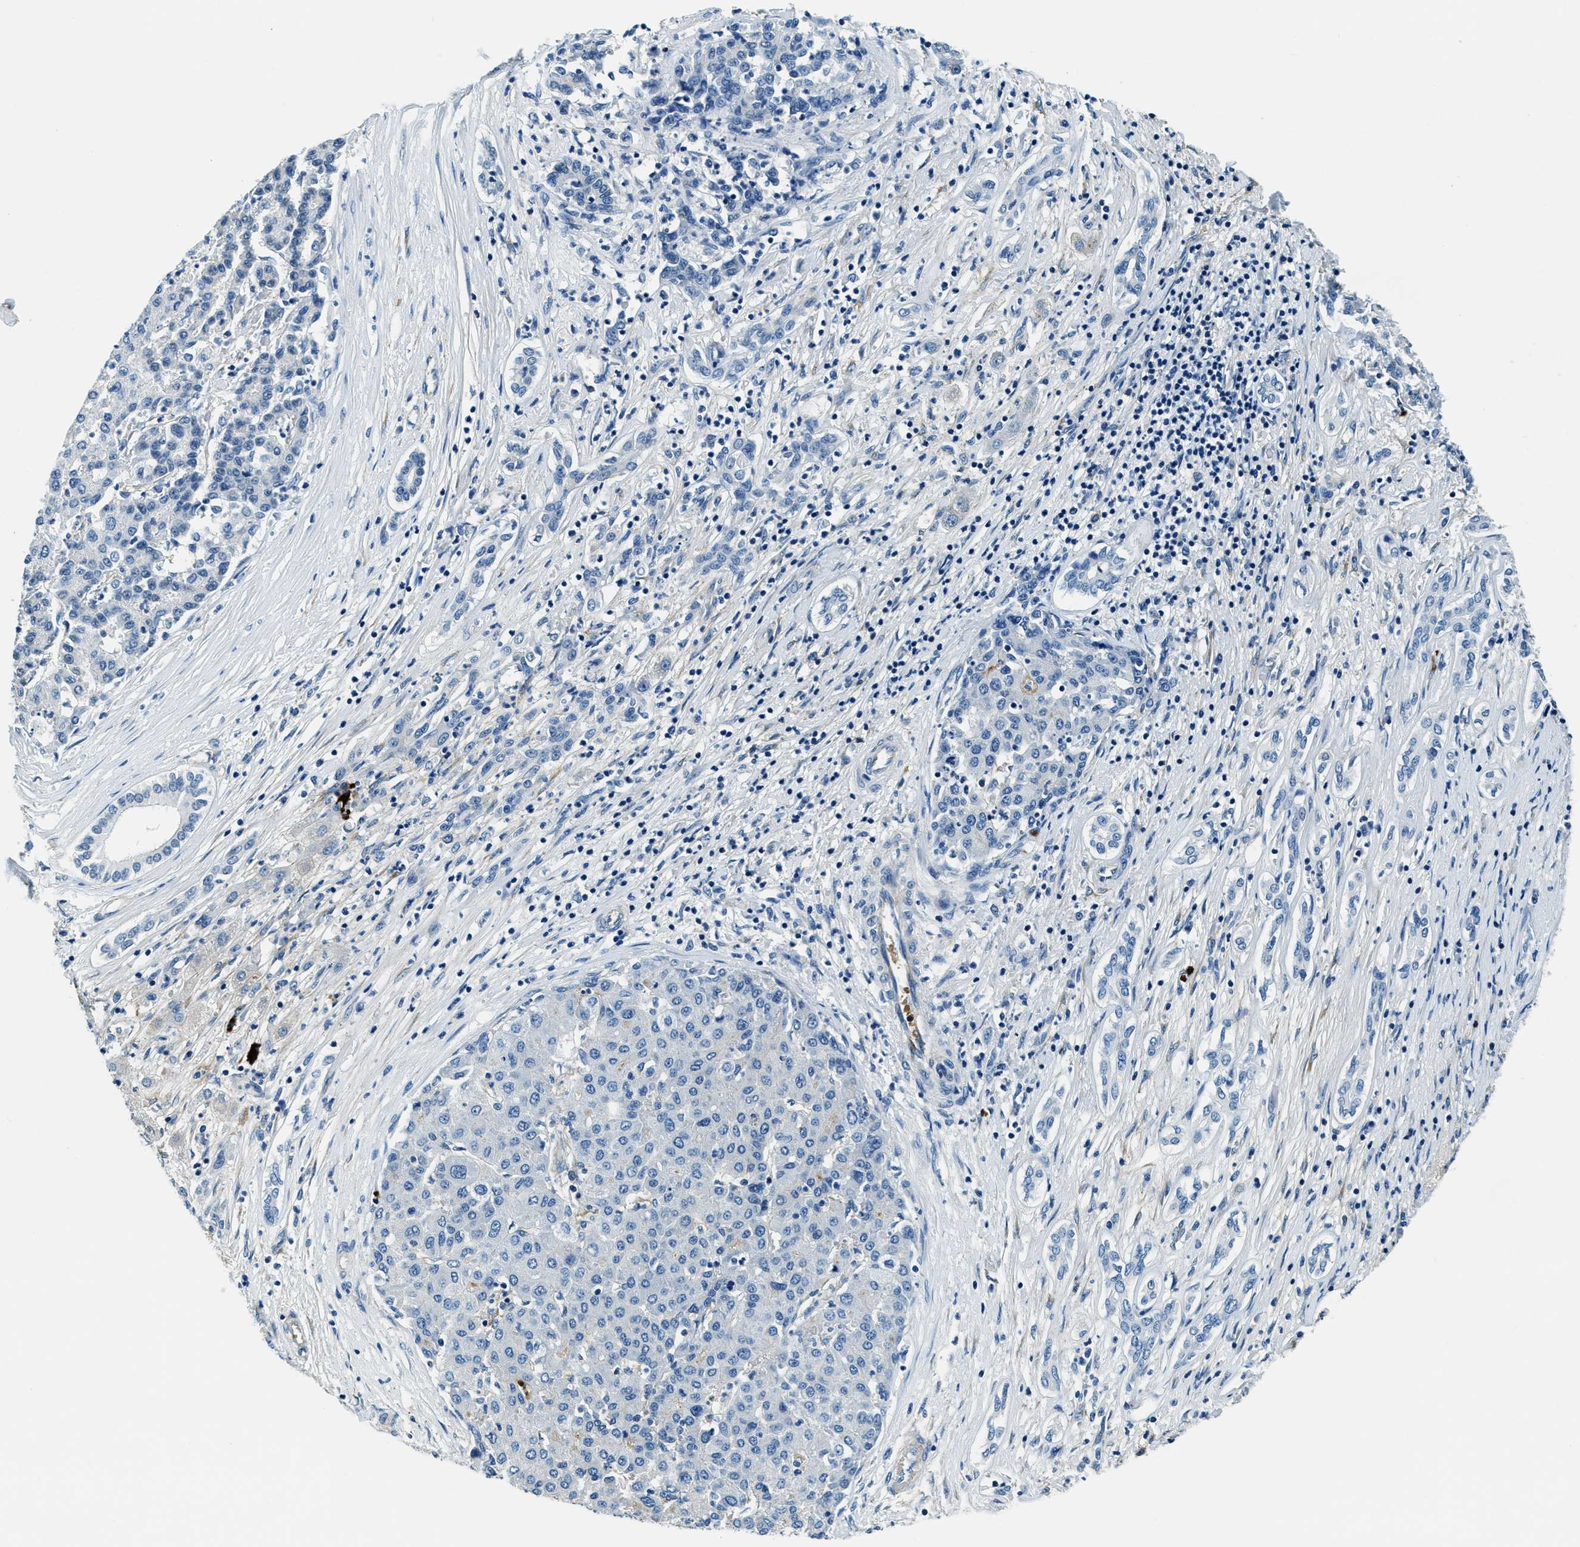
{"staining": {"intensity": "negative", "quantity": "none", "location": "none"}, "tissue": "liver cancer", "cell_type": "Tumor cells", "image_type": "cancer", "snomed": [{"axis": "morphology", "description": "Carcinoma, Hepatocellular, NOS"}, {"axis": "topography", "description": "Liver"}], "caption": "High magnification brightfield microscopy of liver cancer stained with DAB (brown) and counterstained with hematoxylin (blue): tumor cells show no significant staining.", "gene": "TMEM186", "patient": {"sex": "male", "age": 65}}